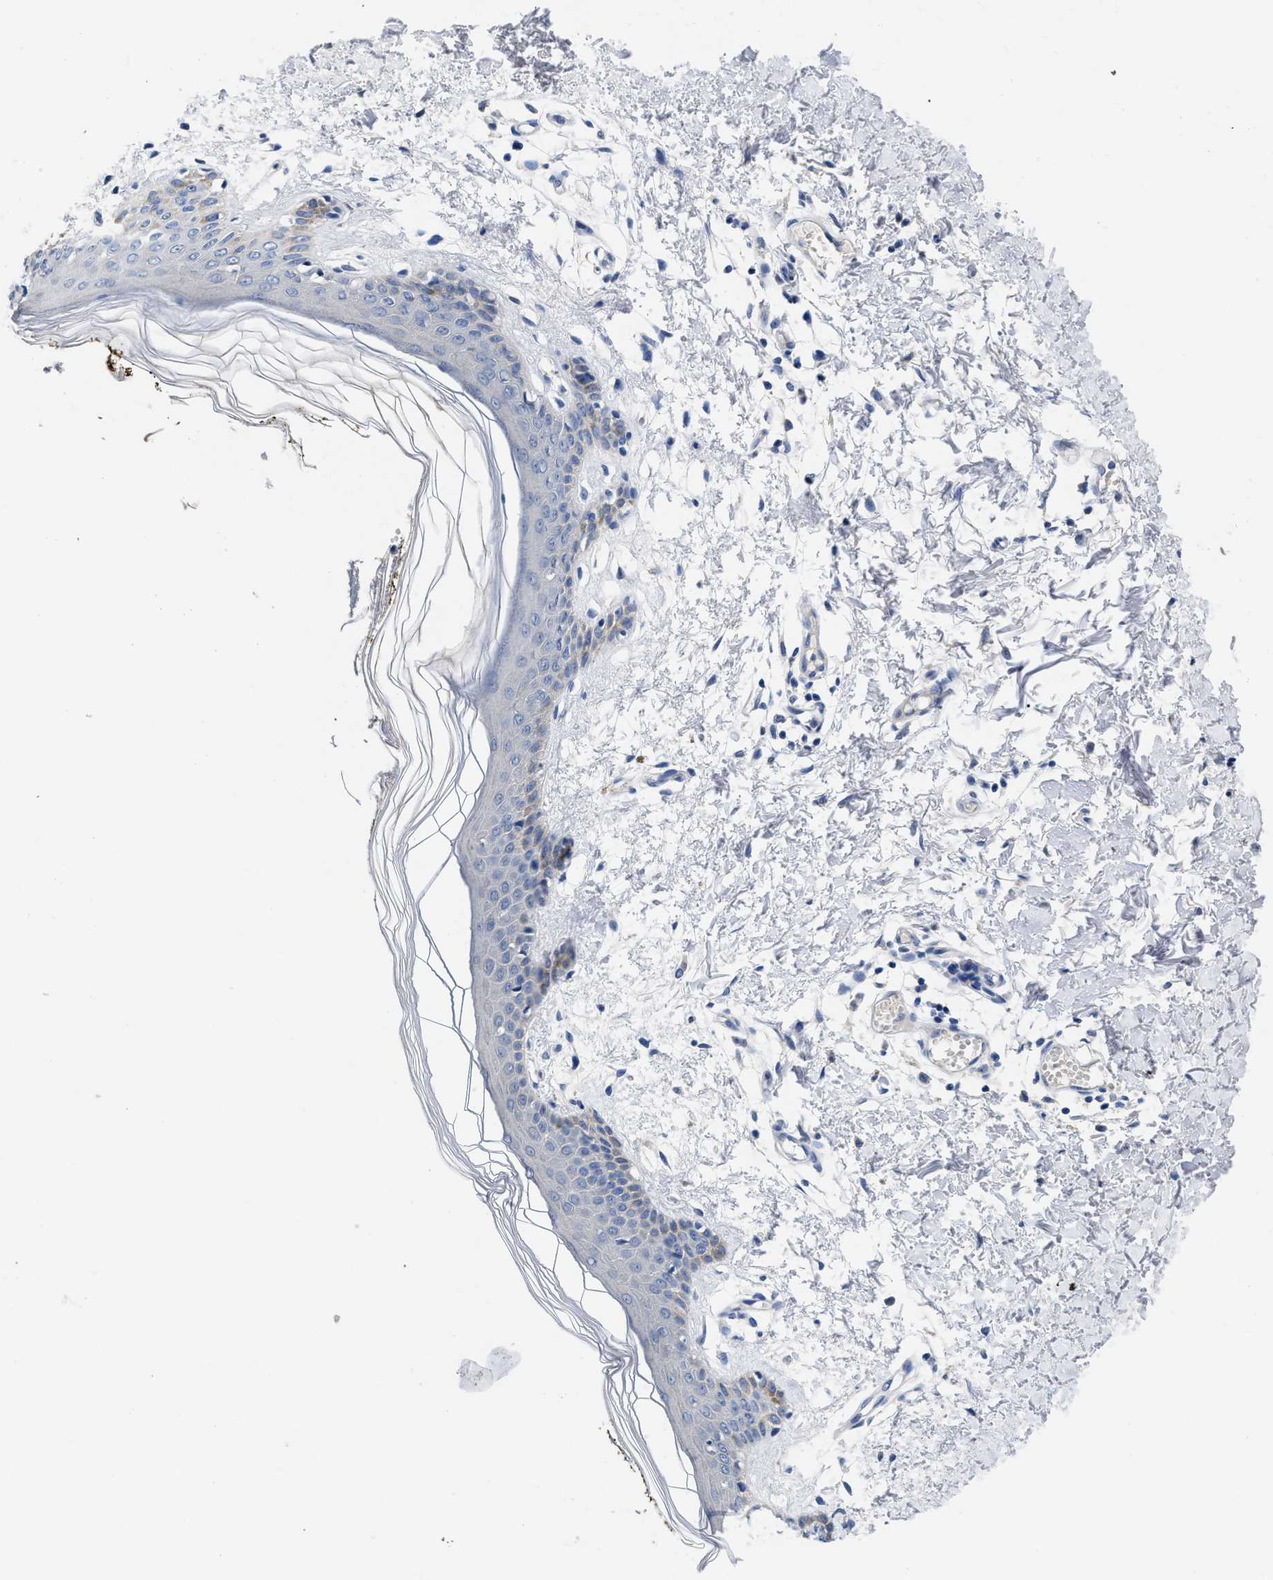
{"staining": {"intensity": "negative", "quantity": "none", "location": "none"}, "tissue": "skin", "cell_type": "Fibroblasts", "image_type": "normal", "snomed": [{"axis": "morphology", "description": "Normal tissue, NOS"}, {"axis": "topography", "description": "Skin"}], "caption": "High power microscopy photomicrograph of an immunohistochemistry image of benign skin, revealing no significant positivity in fibroblasts. (Brightfield microscopy of DAB (3,3'-diaminobenzidine) immunohistochemistry at high magnification).", "gene": "PYY", "patient": {"sex": "male", "age": 53}}